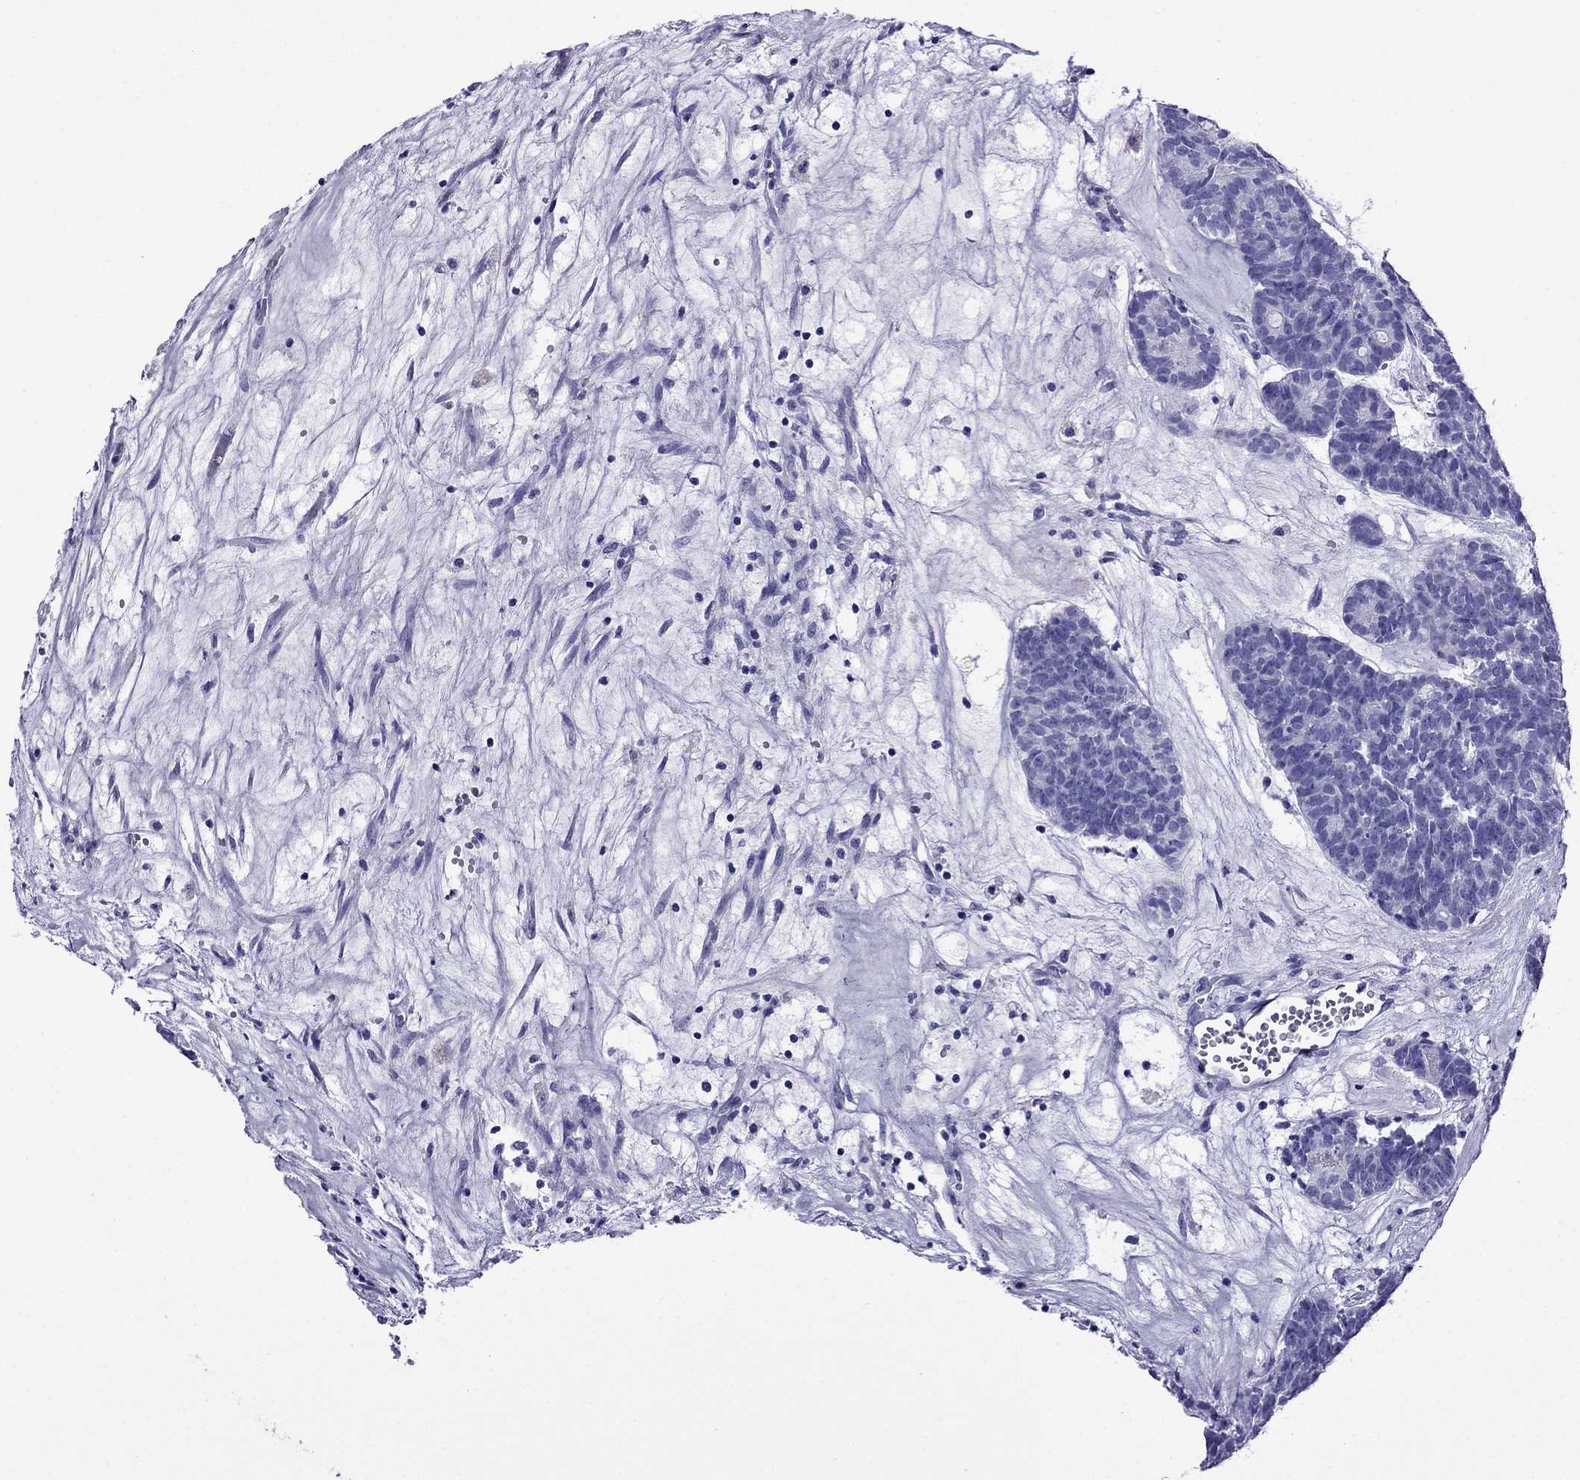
{"staining": {"intensity": "negative", "quantity": "none", "location": "none"}, "tissue": "head and neck cancer", "cell_type": "Tumor cells", "image_type": "cancer", "snomed": [{"axis": "morphology", "description": "Adenocarcinoma, NOS"}, {"axis": "topography", "description": "Head-Neck"}], "caption": "Human head and neck cancer stained for a protein using immunohistochemistry (IHC) exhibits no expression in tumor cells.", "gene": "CRYBA1", "patient": {"sex": "female", "age": 81}}